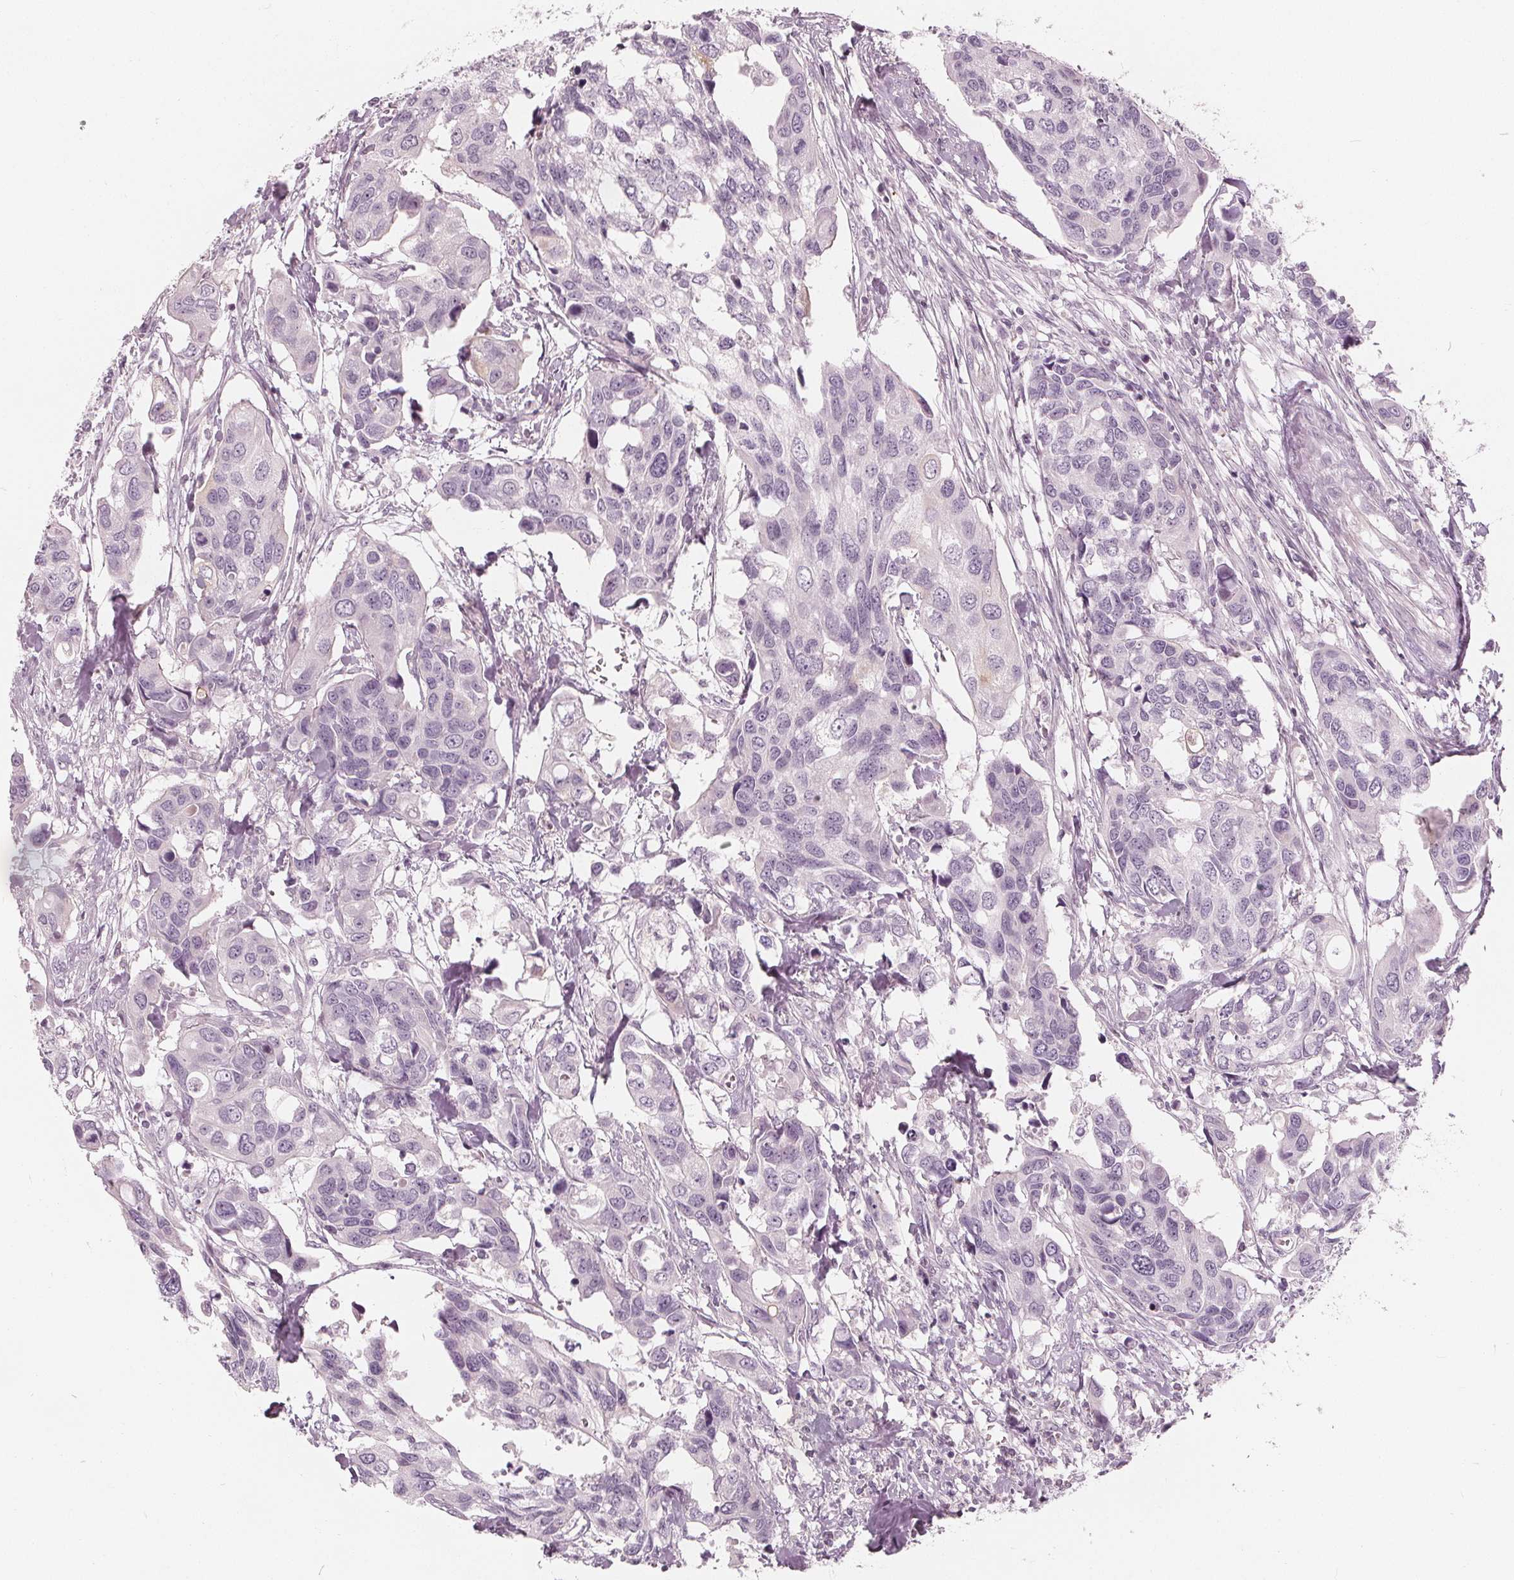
{"staining": {"intensity": "negative", "quantity": "none", "location": "none"}, "tissue": "urothelial cancer", "cell_type": "Tumor cells", "image_type": "cancer", "snomed": [{"axis": "morphology", "description": "Urothelial carcinoma, High grade"}, {"axis": "topography", "description": "Urinary bladder"}], "caption": "DAB immunohistochemical staining of urothelial cancer shows no significant staining in tumor cells.", "gene": "SAT2", "patient": {"sex": "male", "age": 60}}